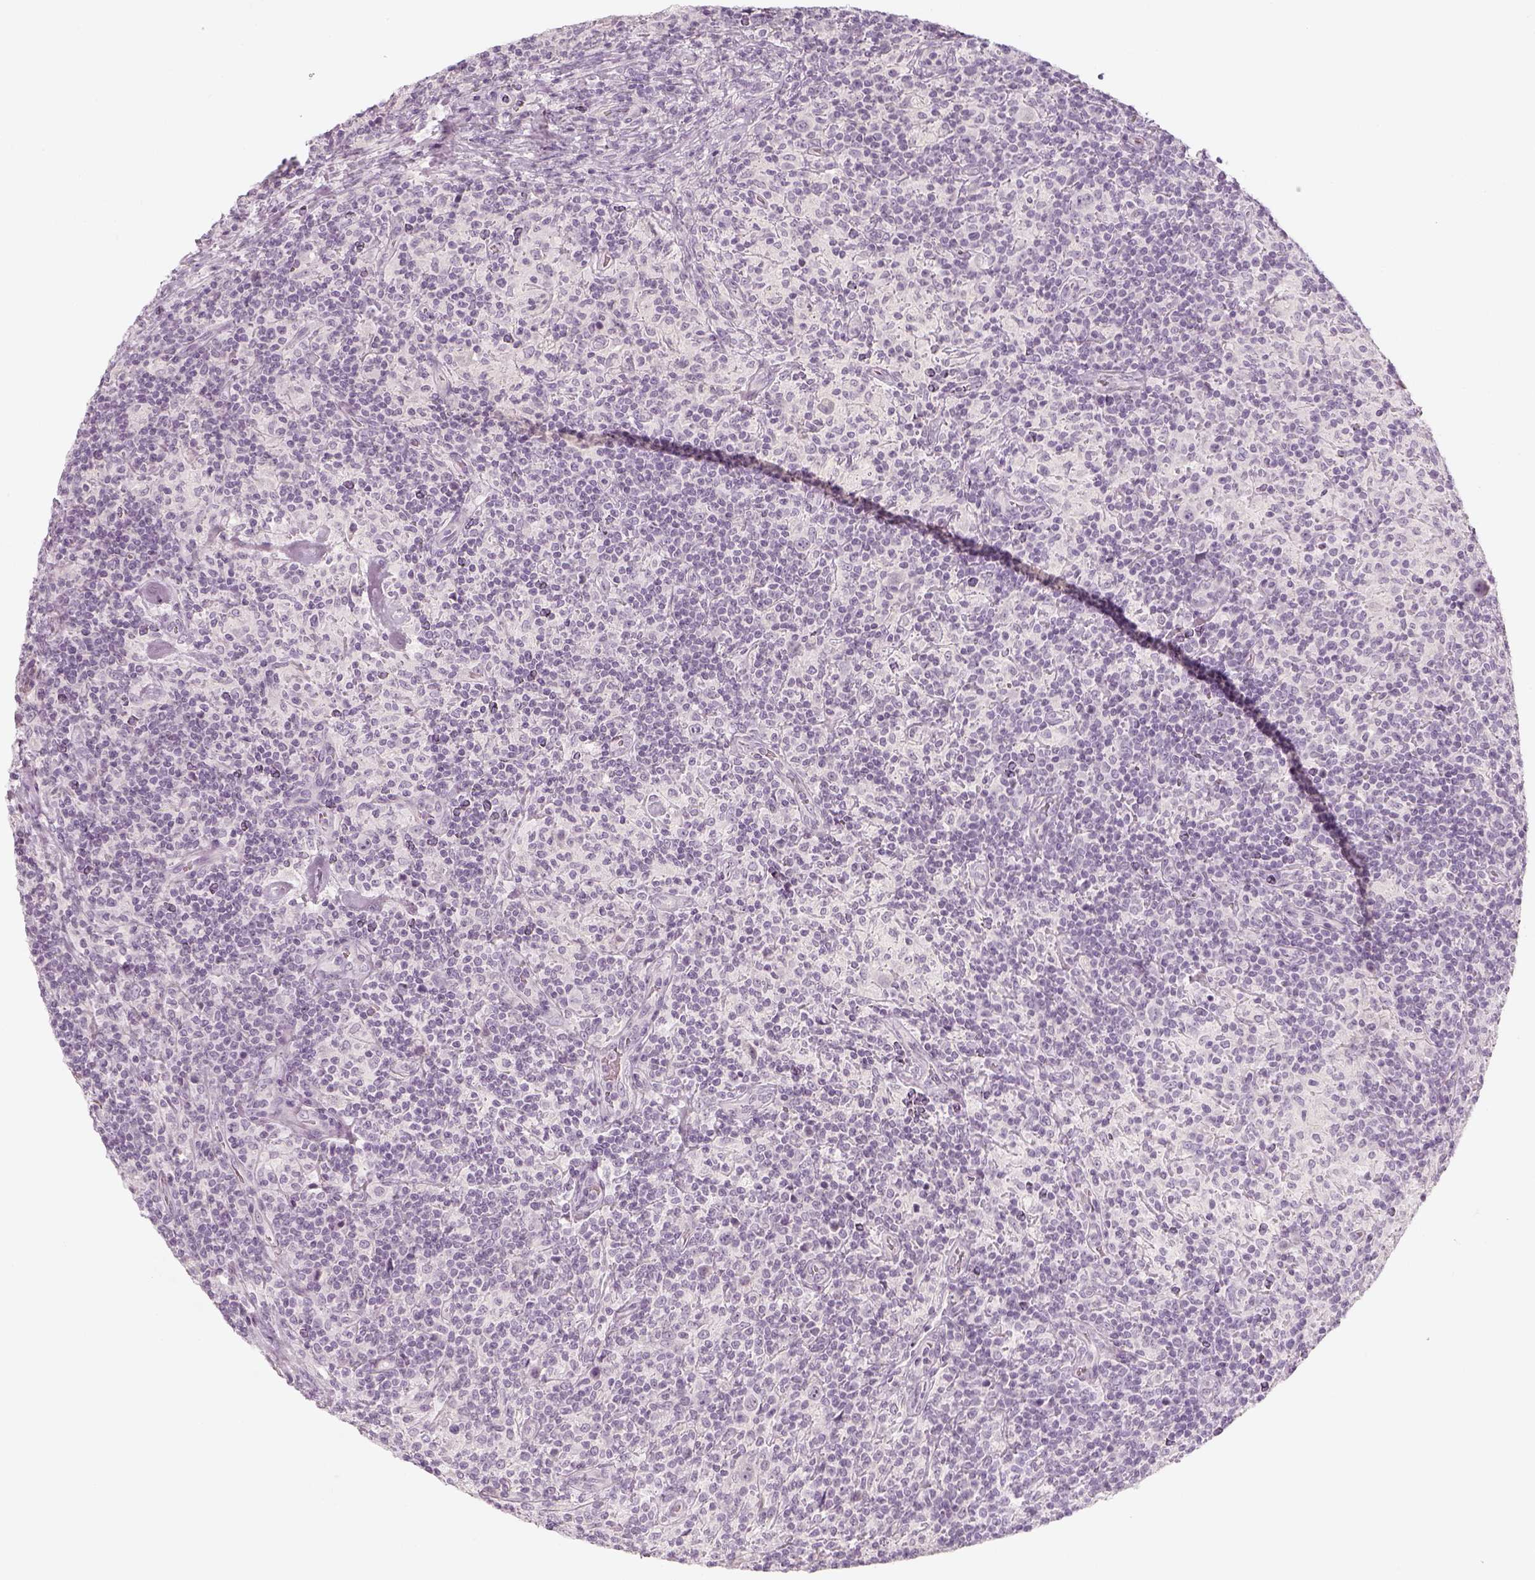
{"staining": {"intensity": "negative", "quantity": "none", "location": "none"}, "tissue": "lymphoma", "cell_type": "Tumor cells", "image_type": "cancer", "snomed": [{"axis": "morphology", "description": "Hodgkin's disease, NOS"}, {"axis": "topography", "description": "Lymph node"}], "caption": "Image shows no protein staining in tumor cells of Hodgkin's disease tissue. (DAB (3,3'-diaminobenzidine) immunohistochemistry, high magnification).", "gene": "KRT25", "patient": {"sex": "male", "age": 70}}